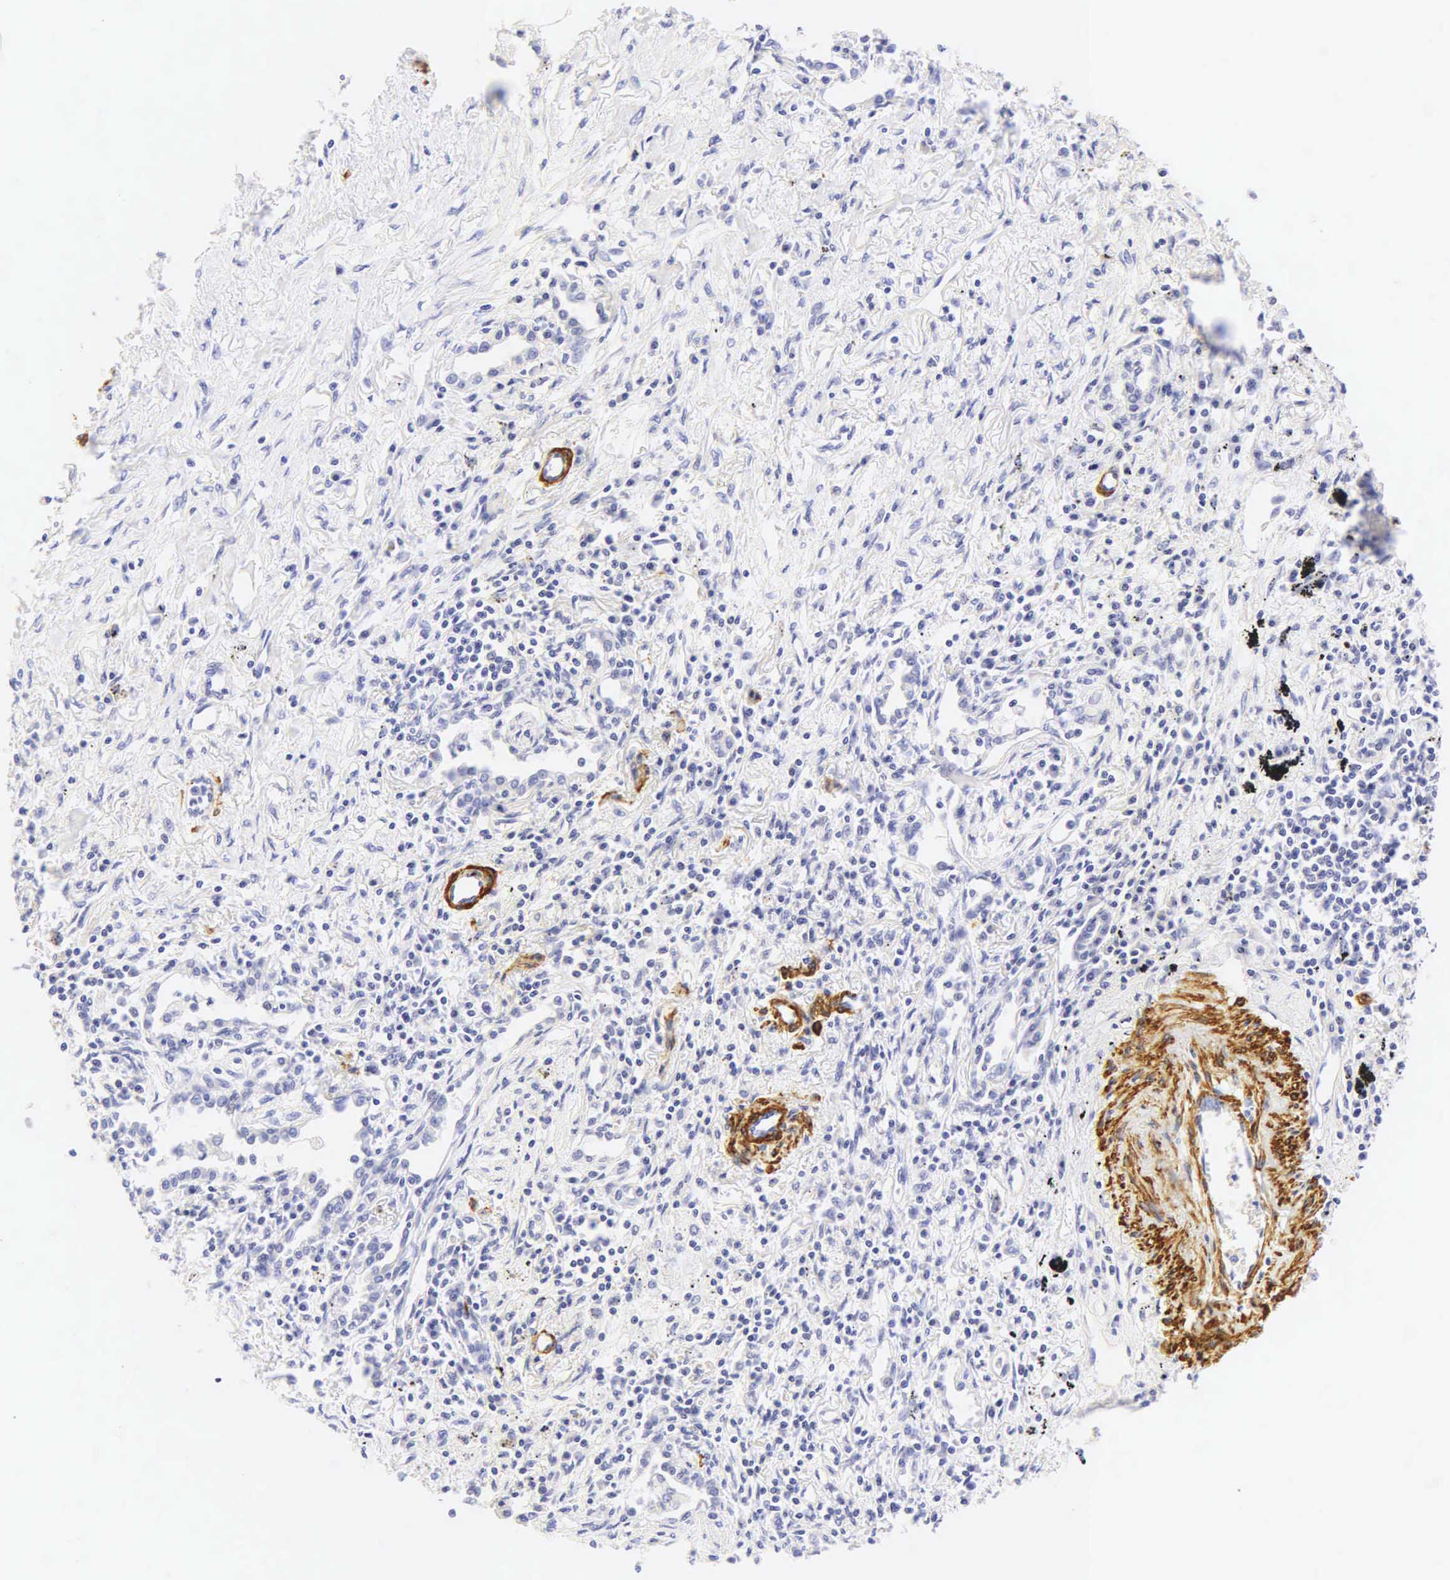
{"staining": {"intensity": "negative", "quantity": "none", "location": "none"}, "tissue": "lung cancer", "cell_type": "Tumor cells", "image_type": "cancer", "snomed": [{"axis": "morphology", "description": "Adenocarcinoma, NOS"}, {"axis": "topography", "description": "Lung"}], "caption": "Immunohistochemical staining of human adenocarcinoma (lung) demonstrates no significant expression in tumor cells.", "gene": "CALD1", "patient": {"sex": "male", "age": 60}}